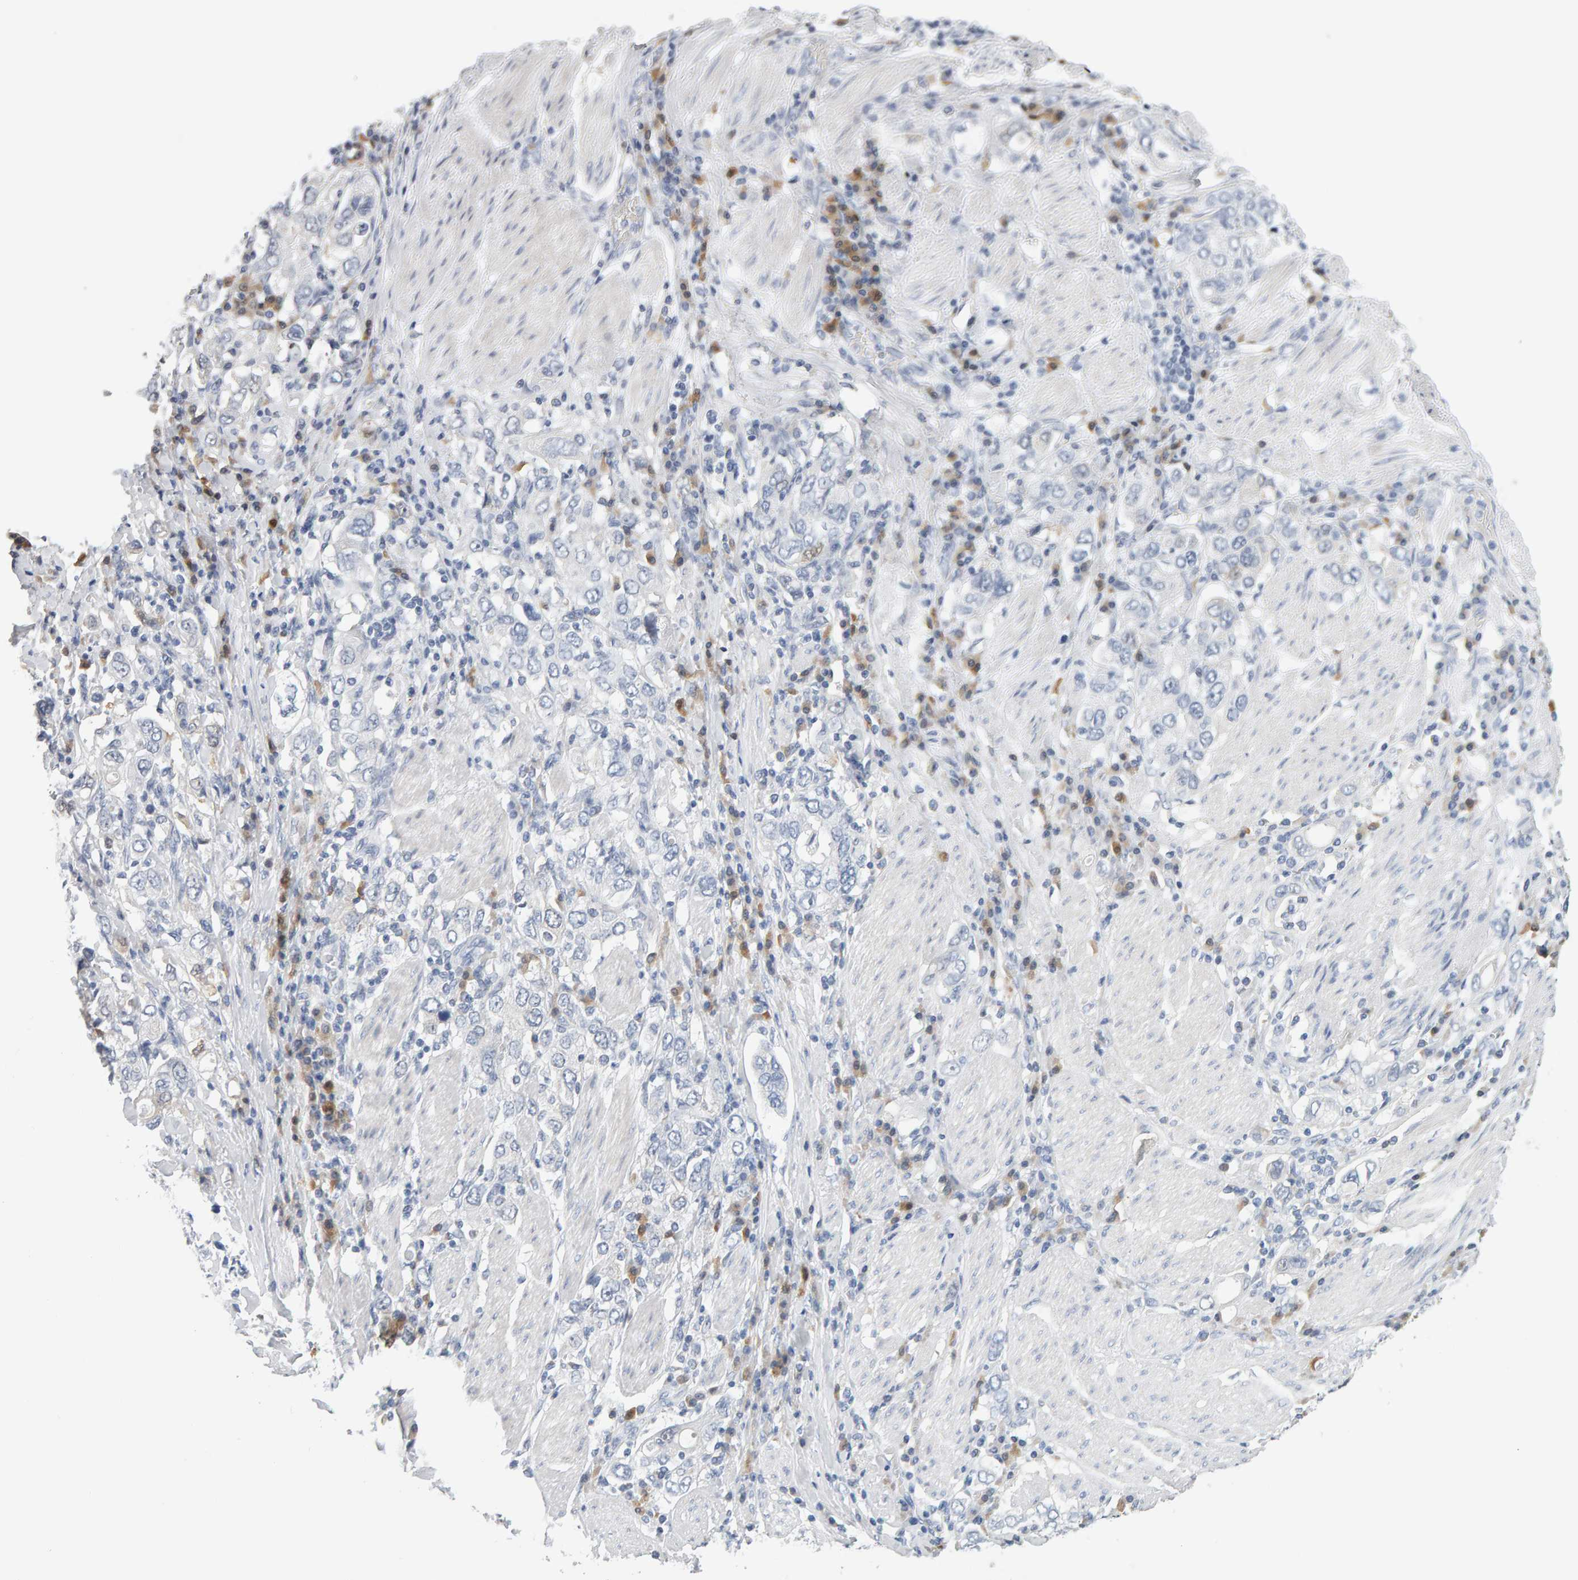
{"staining": {"intensity": "negative", "quantity": "none", "location": "none"}, "tissue": "stomach cancer", "cell_type": "Tumor cells", "image_type": "cancer", "snomed": [{"axis": "morphology", "description": "Adenocarcinoma, NOS"}, {"axis": "topography", "description": "Stomach, upper"}], "caption": "Protein analysis of stomach adenocarcinoma reveals no significant positivity in tumor cells.", "gene": "CTH", "patient": {"sex": "male", "age": 62}}